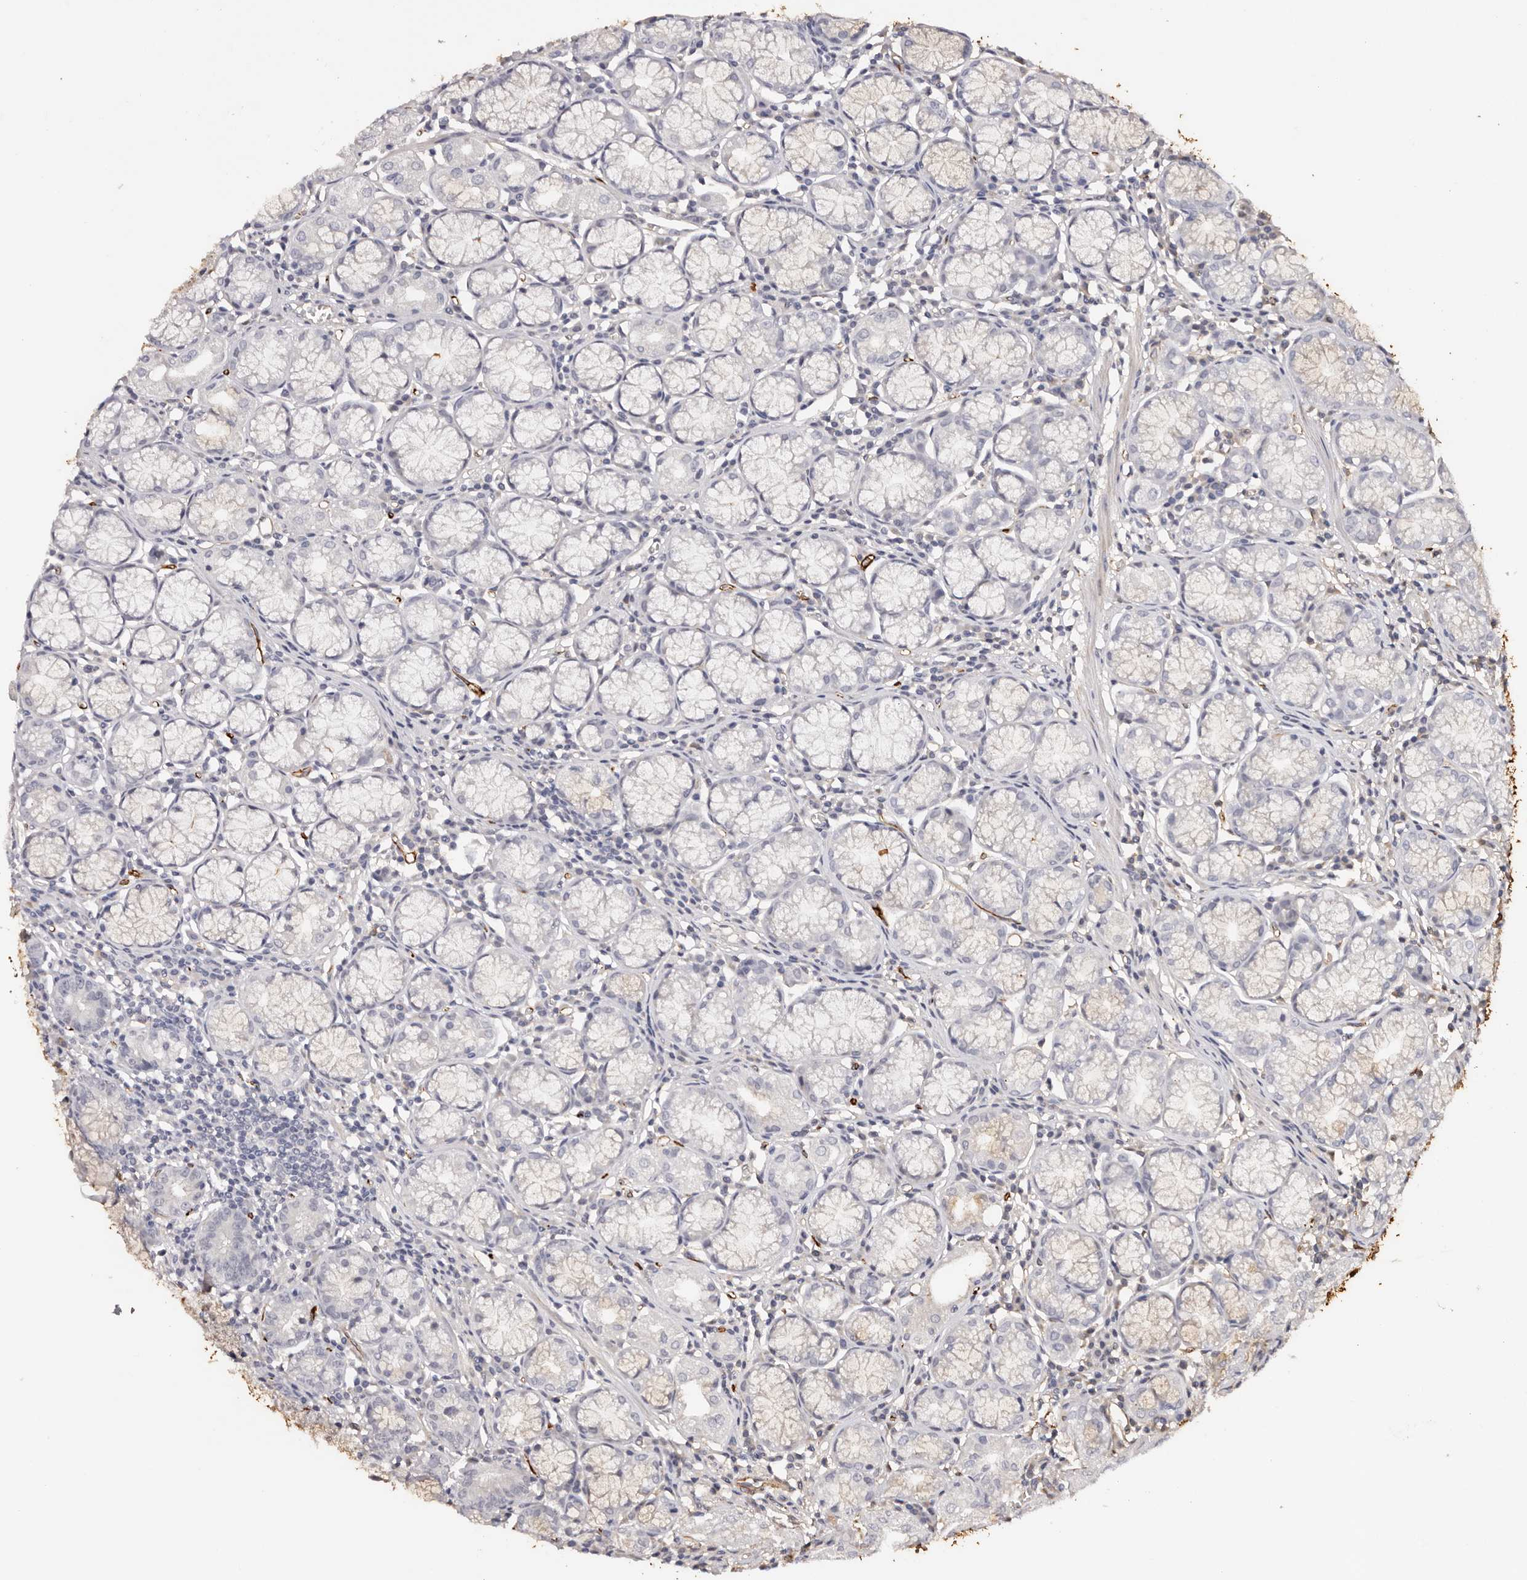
{"staining": {"intensity": "weak", "quantity": "<25%", "location": "cytoplasmic/membranous"}, "tissue": "stomach", "cell_type": "Glandular cells", "image_type": "normal", "snomed": [{"axis": "morphology", "description": "Normal tissue, NOS"}, {"axis": "topography", "description": "Stomach"}], "caption": "DAB (3,3'-diaminobenzidine) immunohistochemical staining of benign human stomach exhibits no significant expression in glandular cells. The staining was performed using DAB (3,3'-diaminobenzidine) to visualize the protein expression in brown, while the nuclei were stained in blue with hematoxylin (Magnification: 20x).", "gene": "ZNF557", "patient": {"sex": "male", "age": 55}}